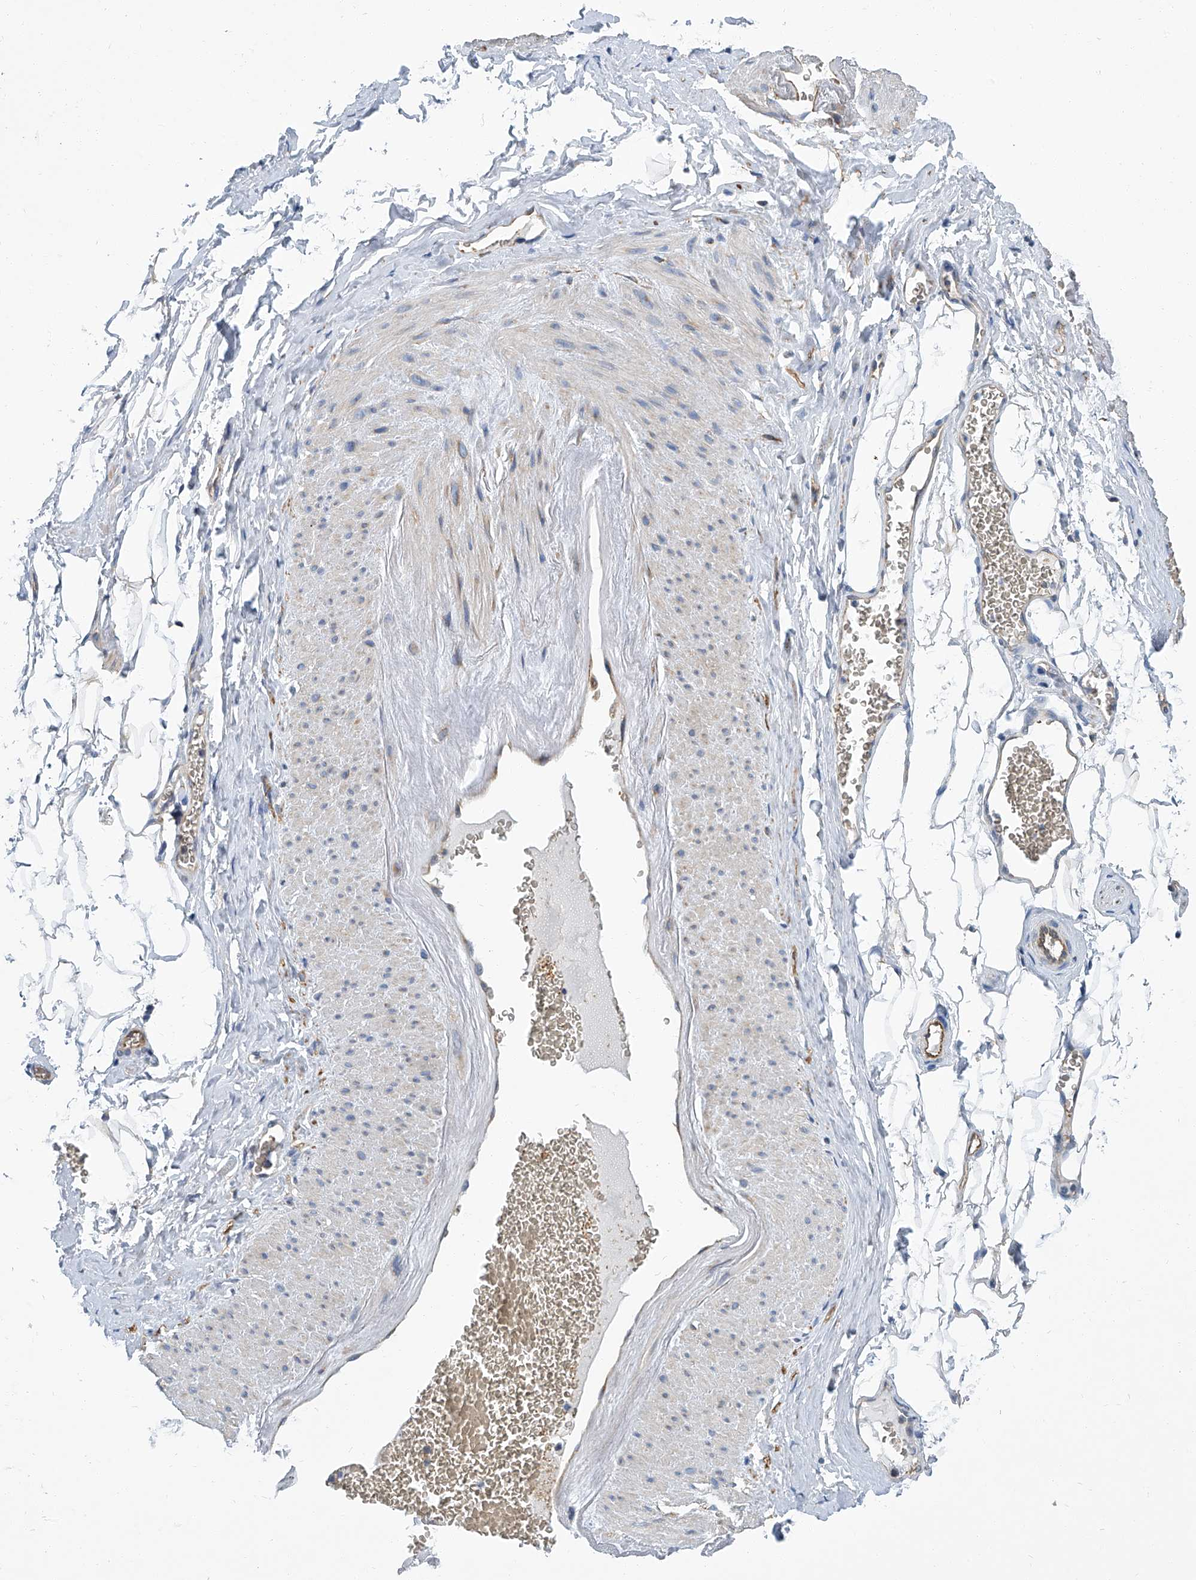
{"staining": {"intensity": "negative", "quantity": "none", "location": "none"}, "tissue": "adipose tissue", "cell_type": "Adipocytes", "image_type": "normal", "snomed": [{"axis": "morphology", "description": "Normal tissue, NOS"}, {"axis": "morphology", "description": "Adenocarcinoma, Low grade"}, {"axis": "topography", "description": "Prostate"}, {"axis": "topography", "description": "Peripheral nerve tissue"}], "caption": "DAB immunohistochemical staining of benign human adipose tissue displays no significant staining in adipocytes. (DAB (3,3'-diaminobenzidine) immunohistochemistry (IHC) with hematoxylin counter stain).", "gene": "PSMB10", "patient": {"sex": "male", "age": 63}}